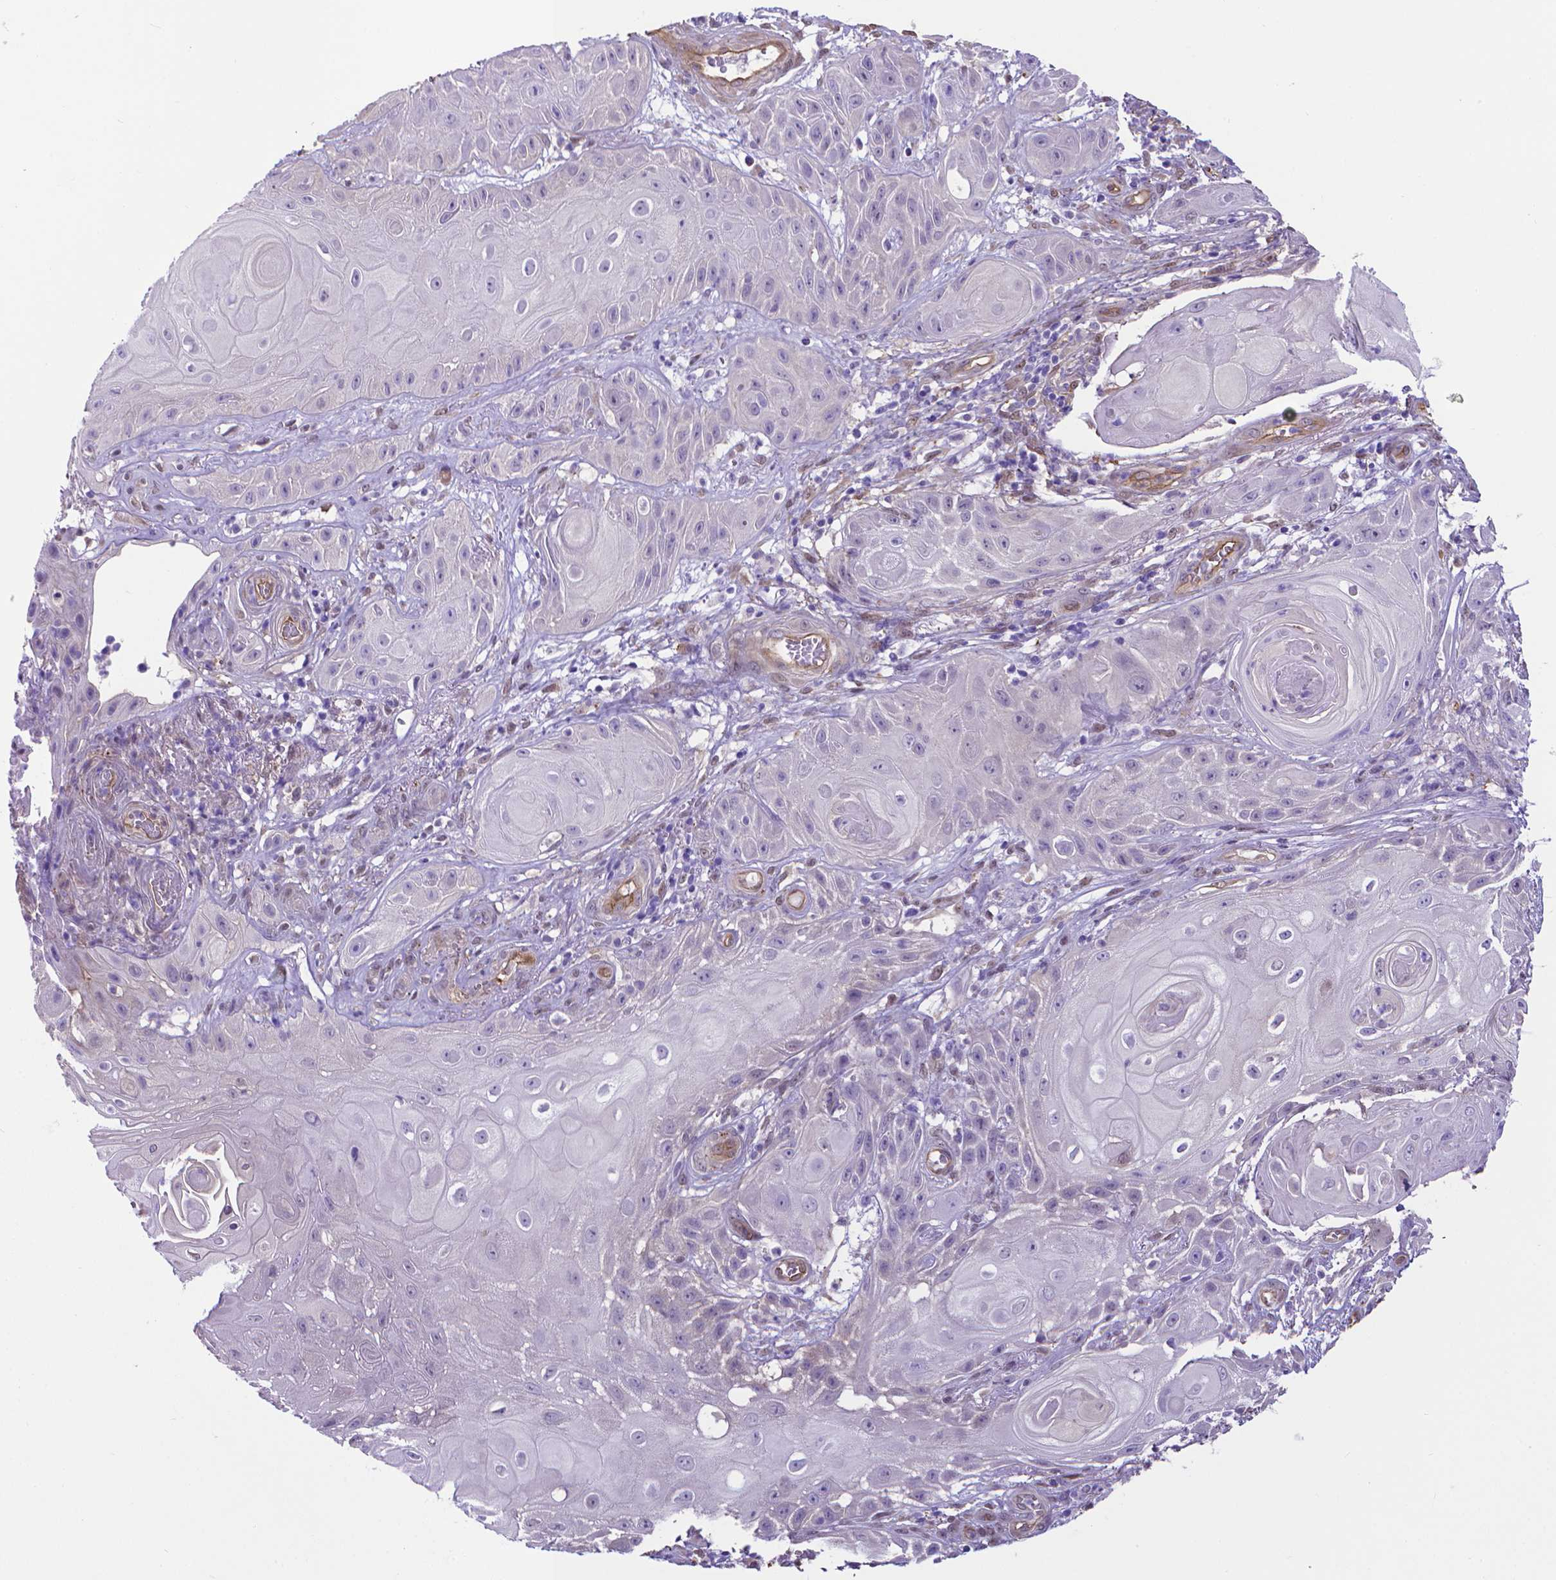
{"staining": {"intensity": "negative", "quantity": "none", "location": "none"}, "tissue": "skin cancer", "cell_type": "Tumor cells", "image_type": "cancer", "snomed": [{"axis": "morphology", "description": "Squamous cell carcinoma, NOS"}, {"axis": "topography", "description": "Skin"}], "caption": "This image is of squamous cell carcinoma (skin) stained with IHC to label a protein in brown with the nuclei are counter-stained blue. There is no staining in tumor cells.", "gene": "CLIC4", "patient": {"sex": "male", "age": 62}}